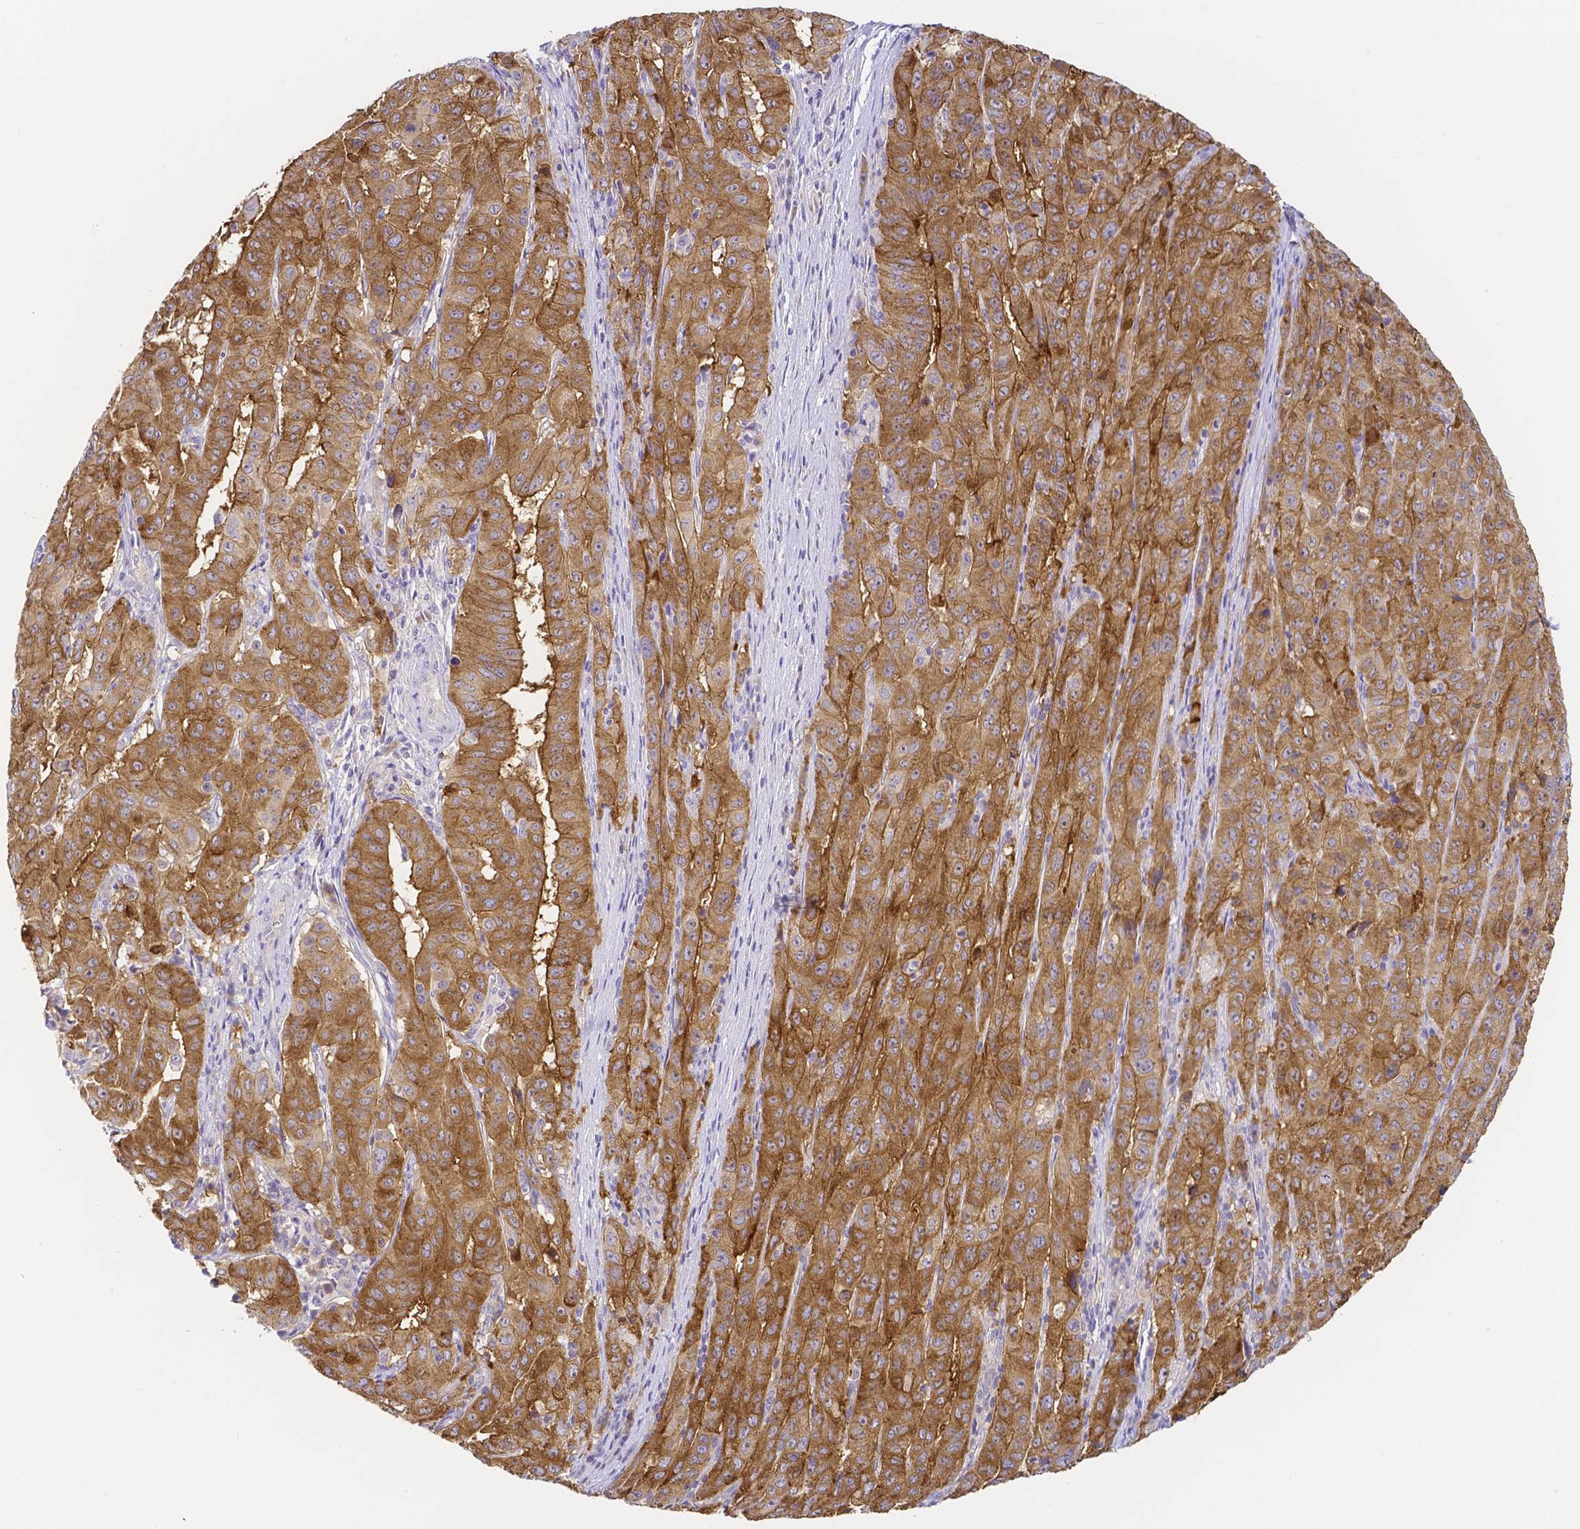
{"staining": {"intensity": "moderate", "quantity": ">75%", "location": "cytoplasmic/membranous"}, "tissue": "pancreatic cancer", "cell_type": "Tumor cells", "image_type": "cancer", "snomed": [{"axis": "morphology", "description": "Adenocarcinoma, NOS"}, {"axis": "topography", "description": "Pancreas"}], "caption": "A histopathology image of human adenocarcinoma (pancreatic) stained for a protein shows moderate cytoplasmic/membranous brown staining in tumor cells. Immunohistochemistry stains the protein of interest in brown and the nuclei are stained blue.", "gene": "PKP3", "patient": {"sex": "male", "age": 63}}